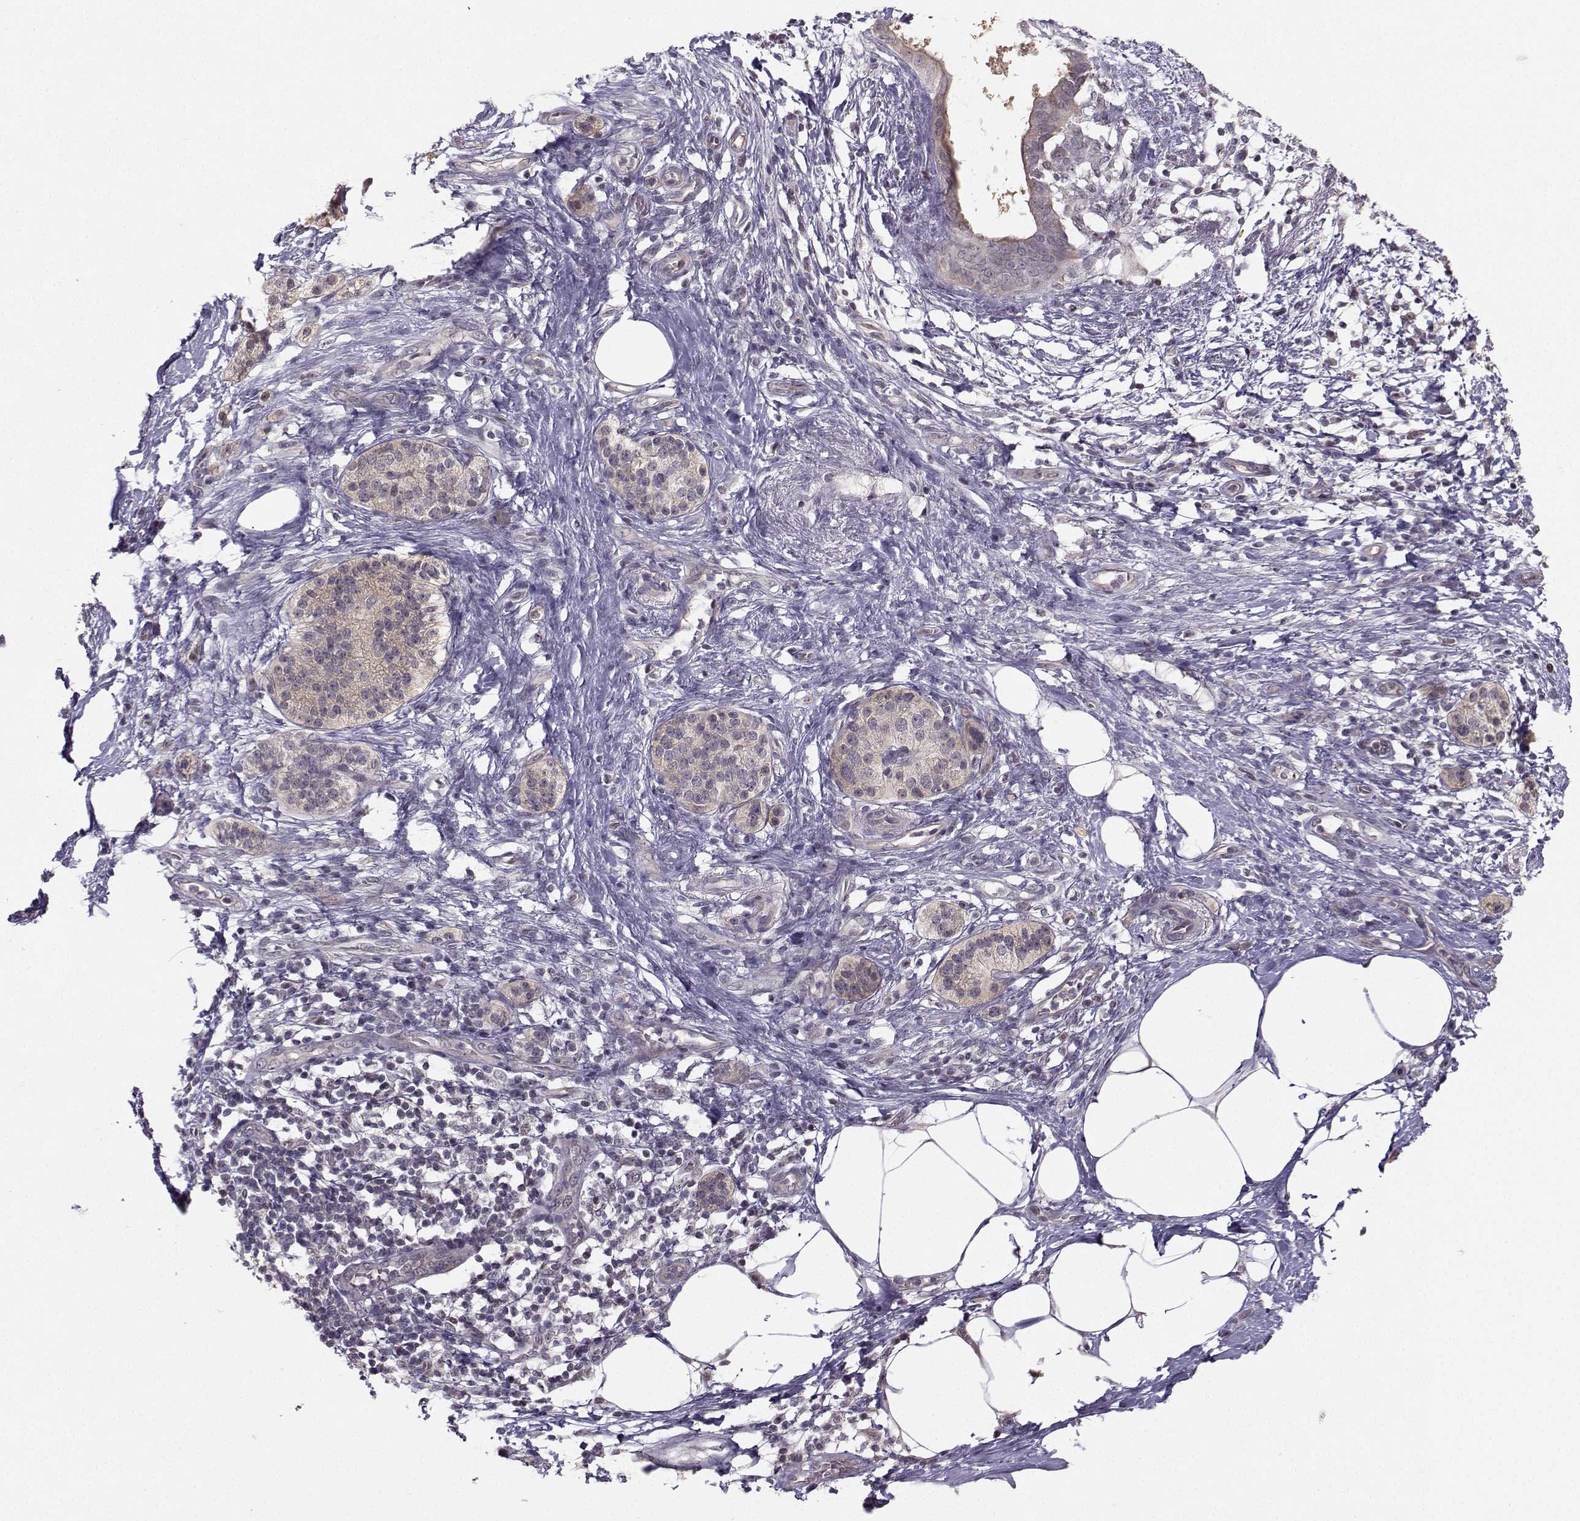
{"staining": {"intensity": "negative", "quantity": "none", "location": "none"}, "tissue": "pancreatic cancer", "cell_type": "Tumor cells", "image_type": "cancer", "snomed": [{"axis": "morphology", "description": "Adenocarcinoma, NOS"}, {"axis": "topography", "description": "Pancreas"}], "caption": "Immunohistochemical staining of pancreatic adenocarcinoma displays no significant expression in tumor cells.", "gene": "PKP2", "patient": {"sex": "female", "age": 72}}